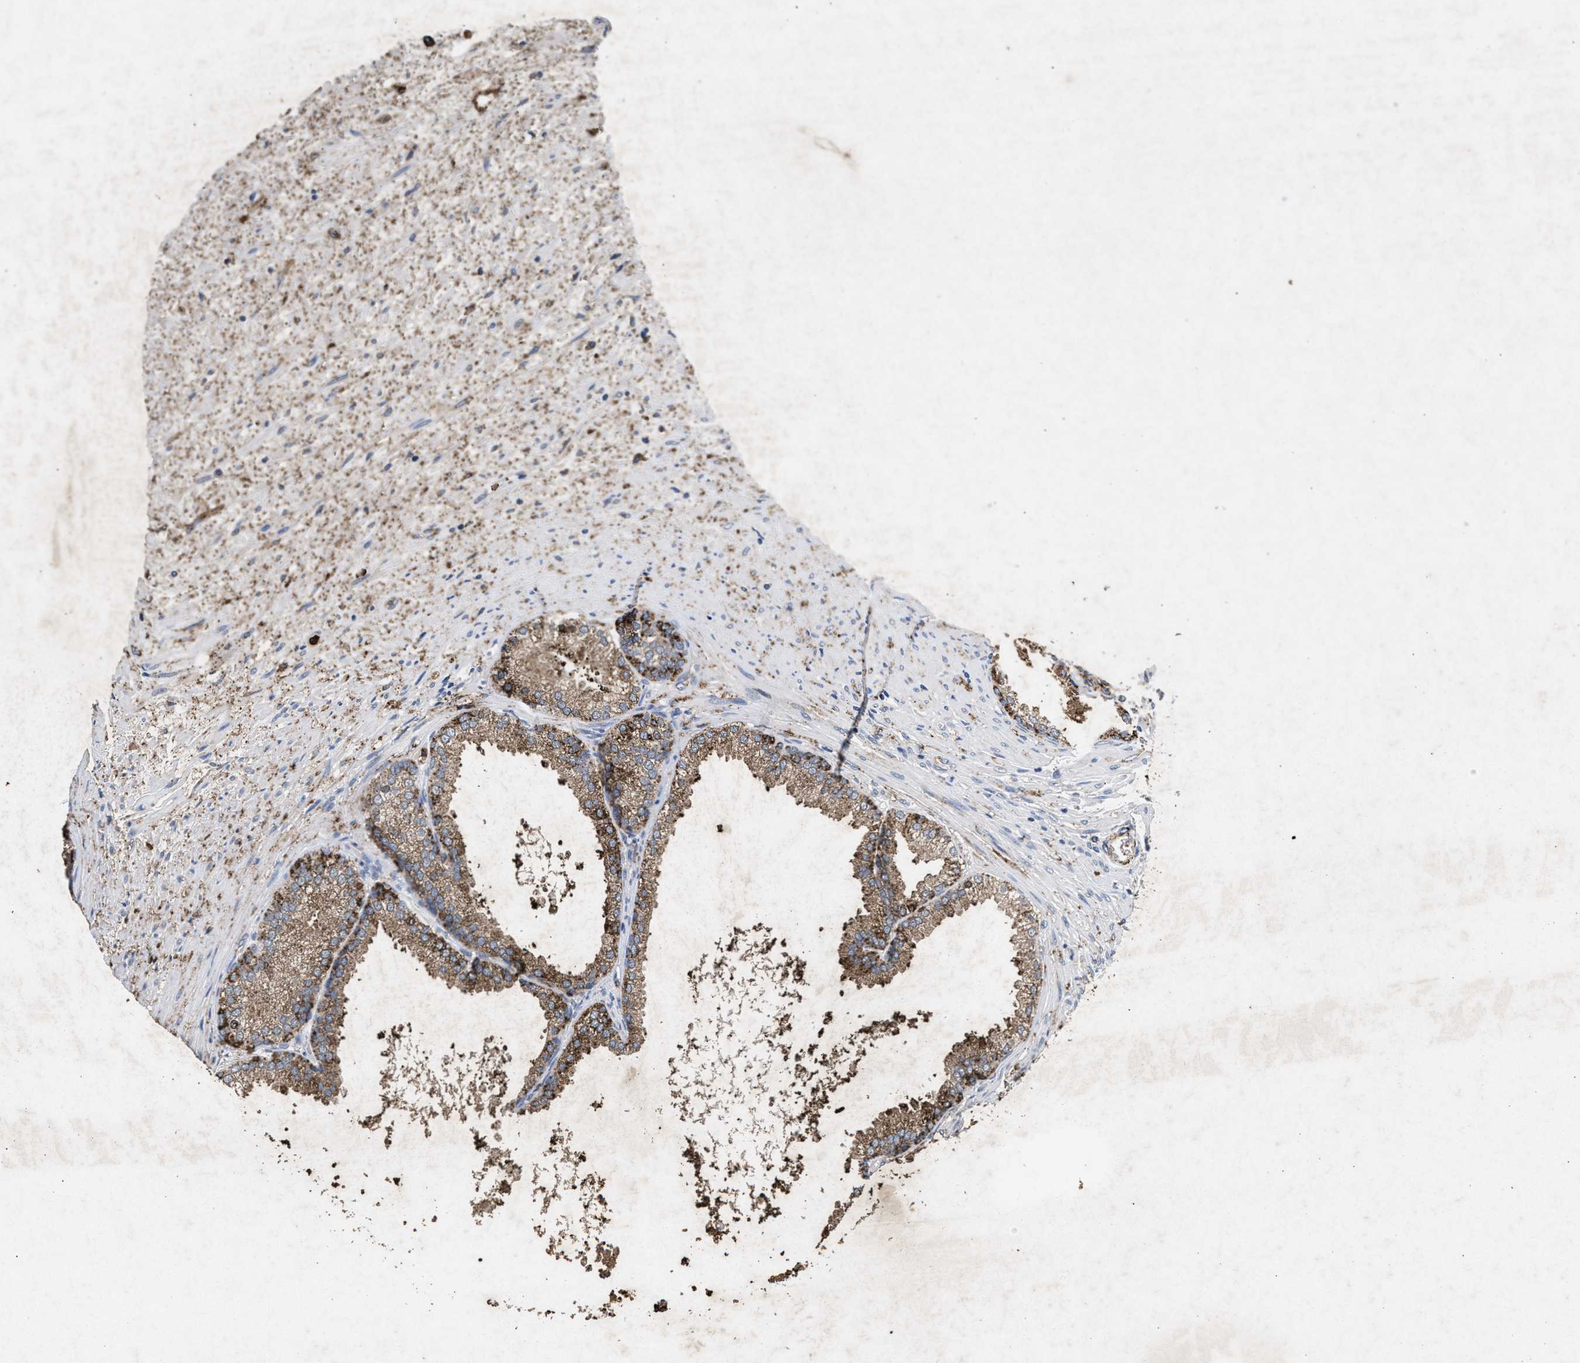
{"staining": {"intensity": "moderate", "quantity": "25%-75%", "location": "cytoplasmic/membranous"}, "tissue": "prostate", "cell_type": "Glandular cells", "image_type": "normal", "snomed": [{"axis": "morphology", "description": "Normal tissue, NOS"}, {"axis": "topography", "description": "Prostate"}], "caption": "Prostate stained with DAB (3,3'-diaminobenzidine) immunohistochemistry demonstrates medium levels of moderate cytoplasmic/membranous positivity in about 25%-75% of glandular cells.", "gene": "LTB4R2", "patient": {"sex": "male", "age": 76}}